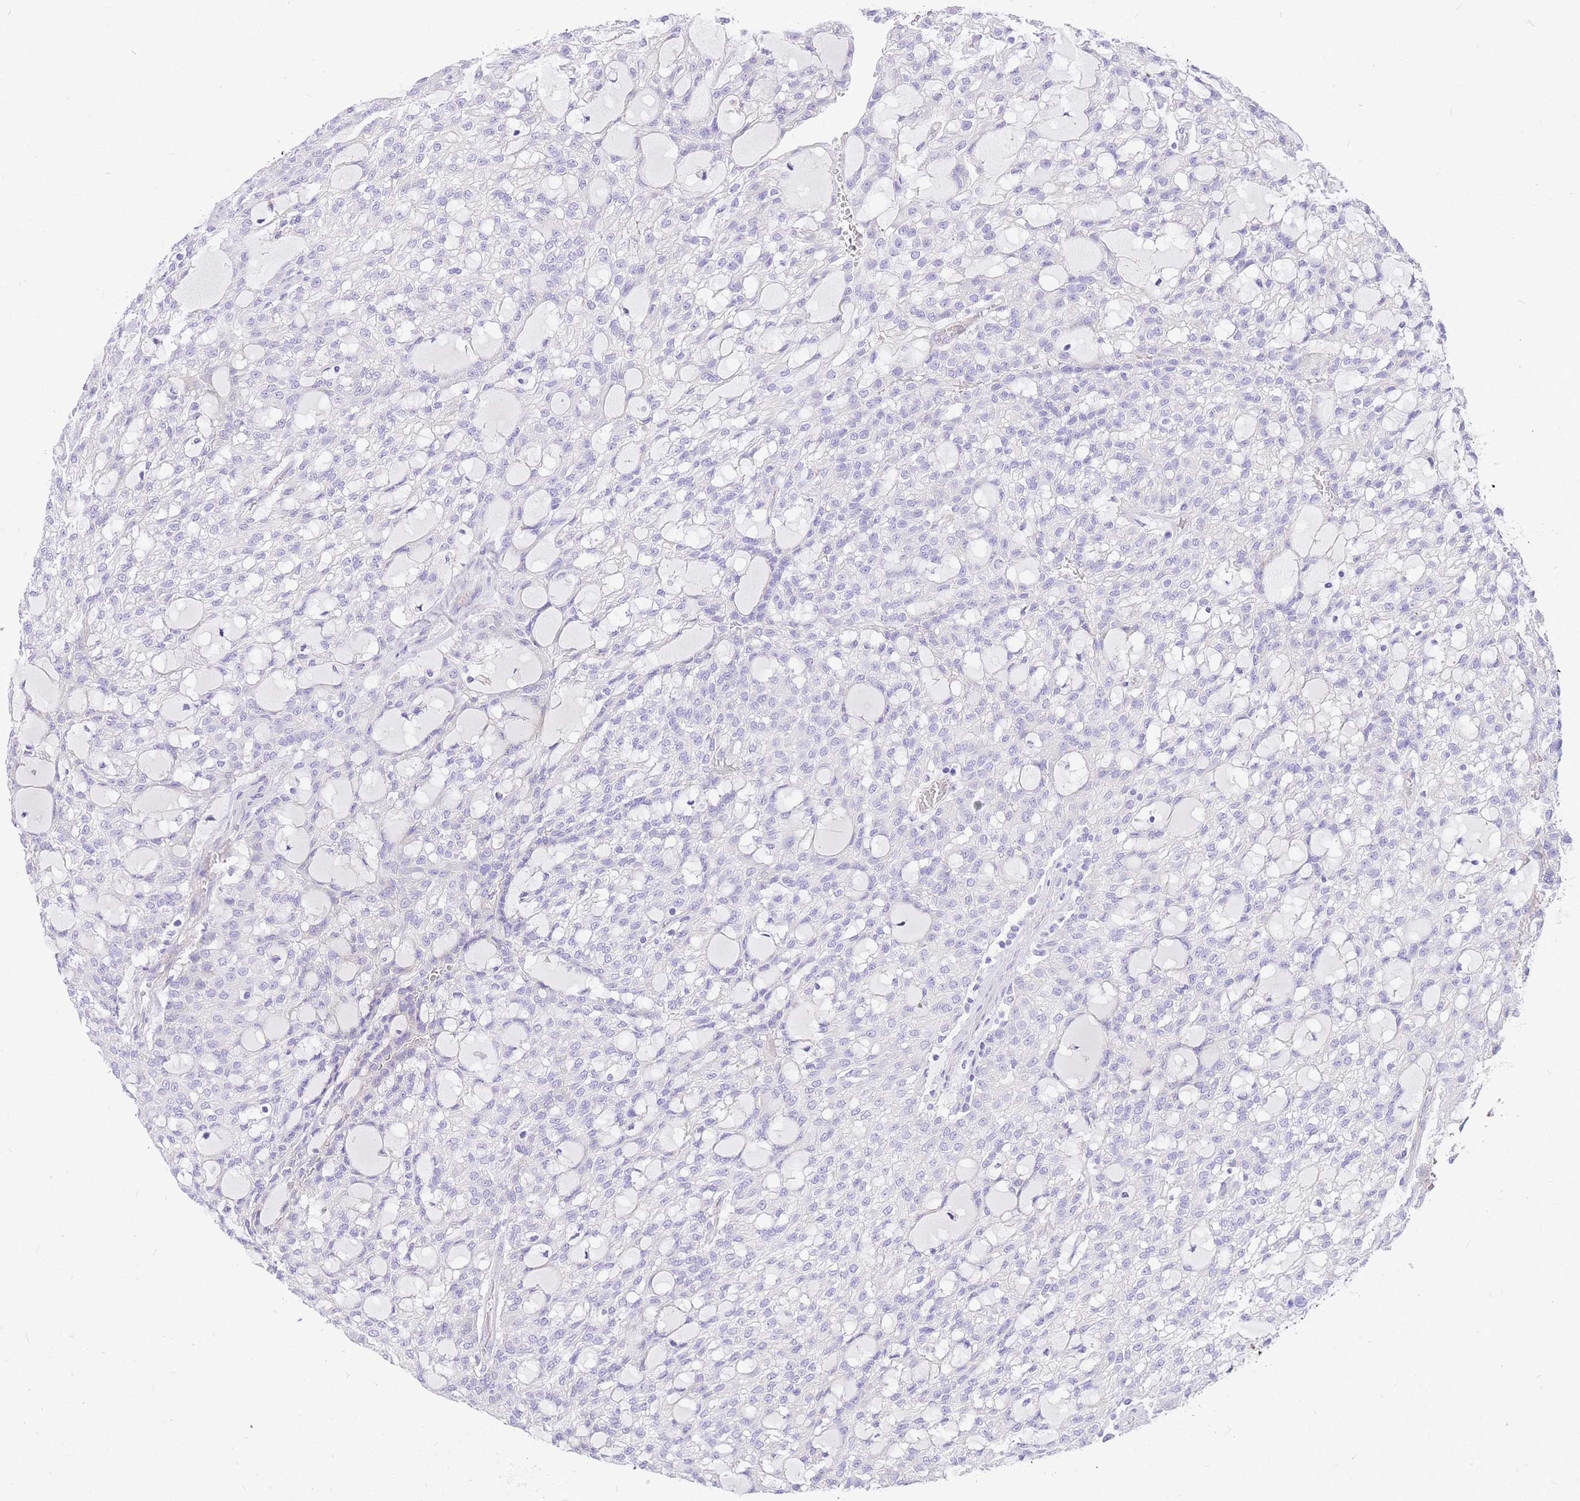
{"staining": {"intensity": "negative", "quantity": "none", "location": "none"}, "tissue": "renal cancer", "cell_type": "Tumor cells", "image_type": "cancer", "snomed": [{"axis": "morphology", "description": "Adenocarcinoma, NOS"}, {"axis": "topography", "description": "Kidney"}], "caption": "The histopathology image displays no significant staining in tumor cells of renal cancer (adenocarcinoma). Brightfield microscopy of immunohistochemistry stained with DAB (3,3'-diaminobenzidine) (brown) and hematoxylin (blue), captured at high magnification.", "gene": "UPK1A", "patient": {"sex": "male", "age": 63}}